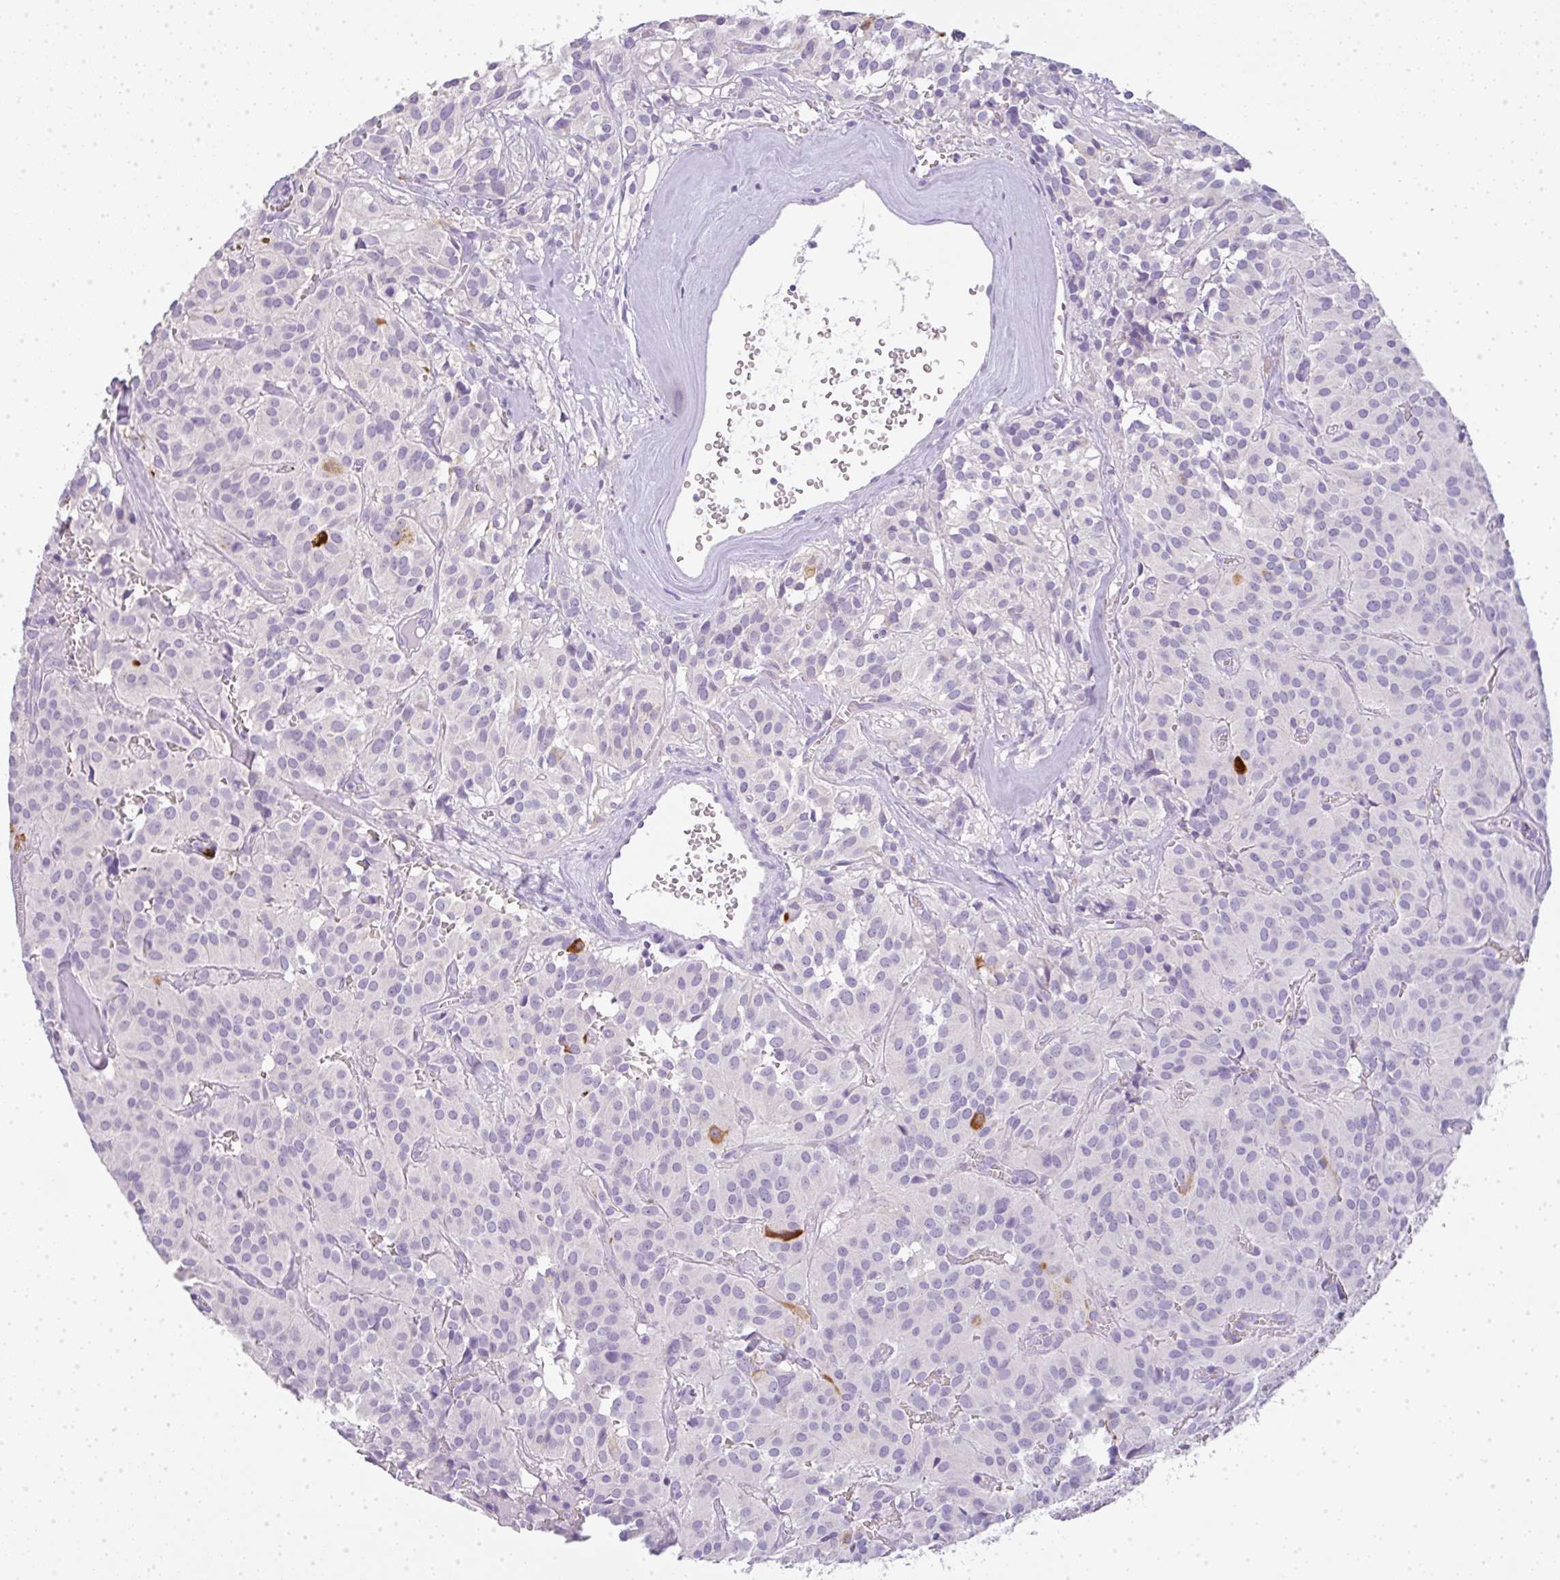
{"staining": {"intensity": "negative", "quantity": "none", "location": "none"}, "tissue": "glioma", "cell_type": "Tumor cells", "image_type": "cancer", "snomed": [{"axis": "morphology", "description": "Glioma, malignant, Low grade"}, {"axis": "topography", "description": "Brain"}], "caption": "Protein analysis of malignant glioma (low-grade) displays no significant positivity in tumor cells.", "gene": "LPAR4", "patient": {"sex": "male", "age": 42}}